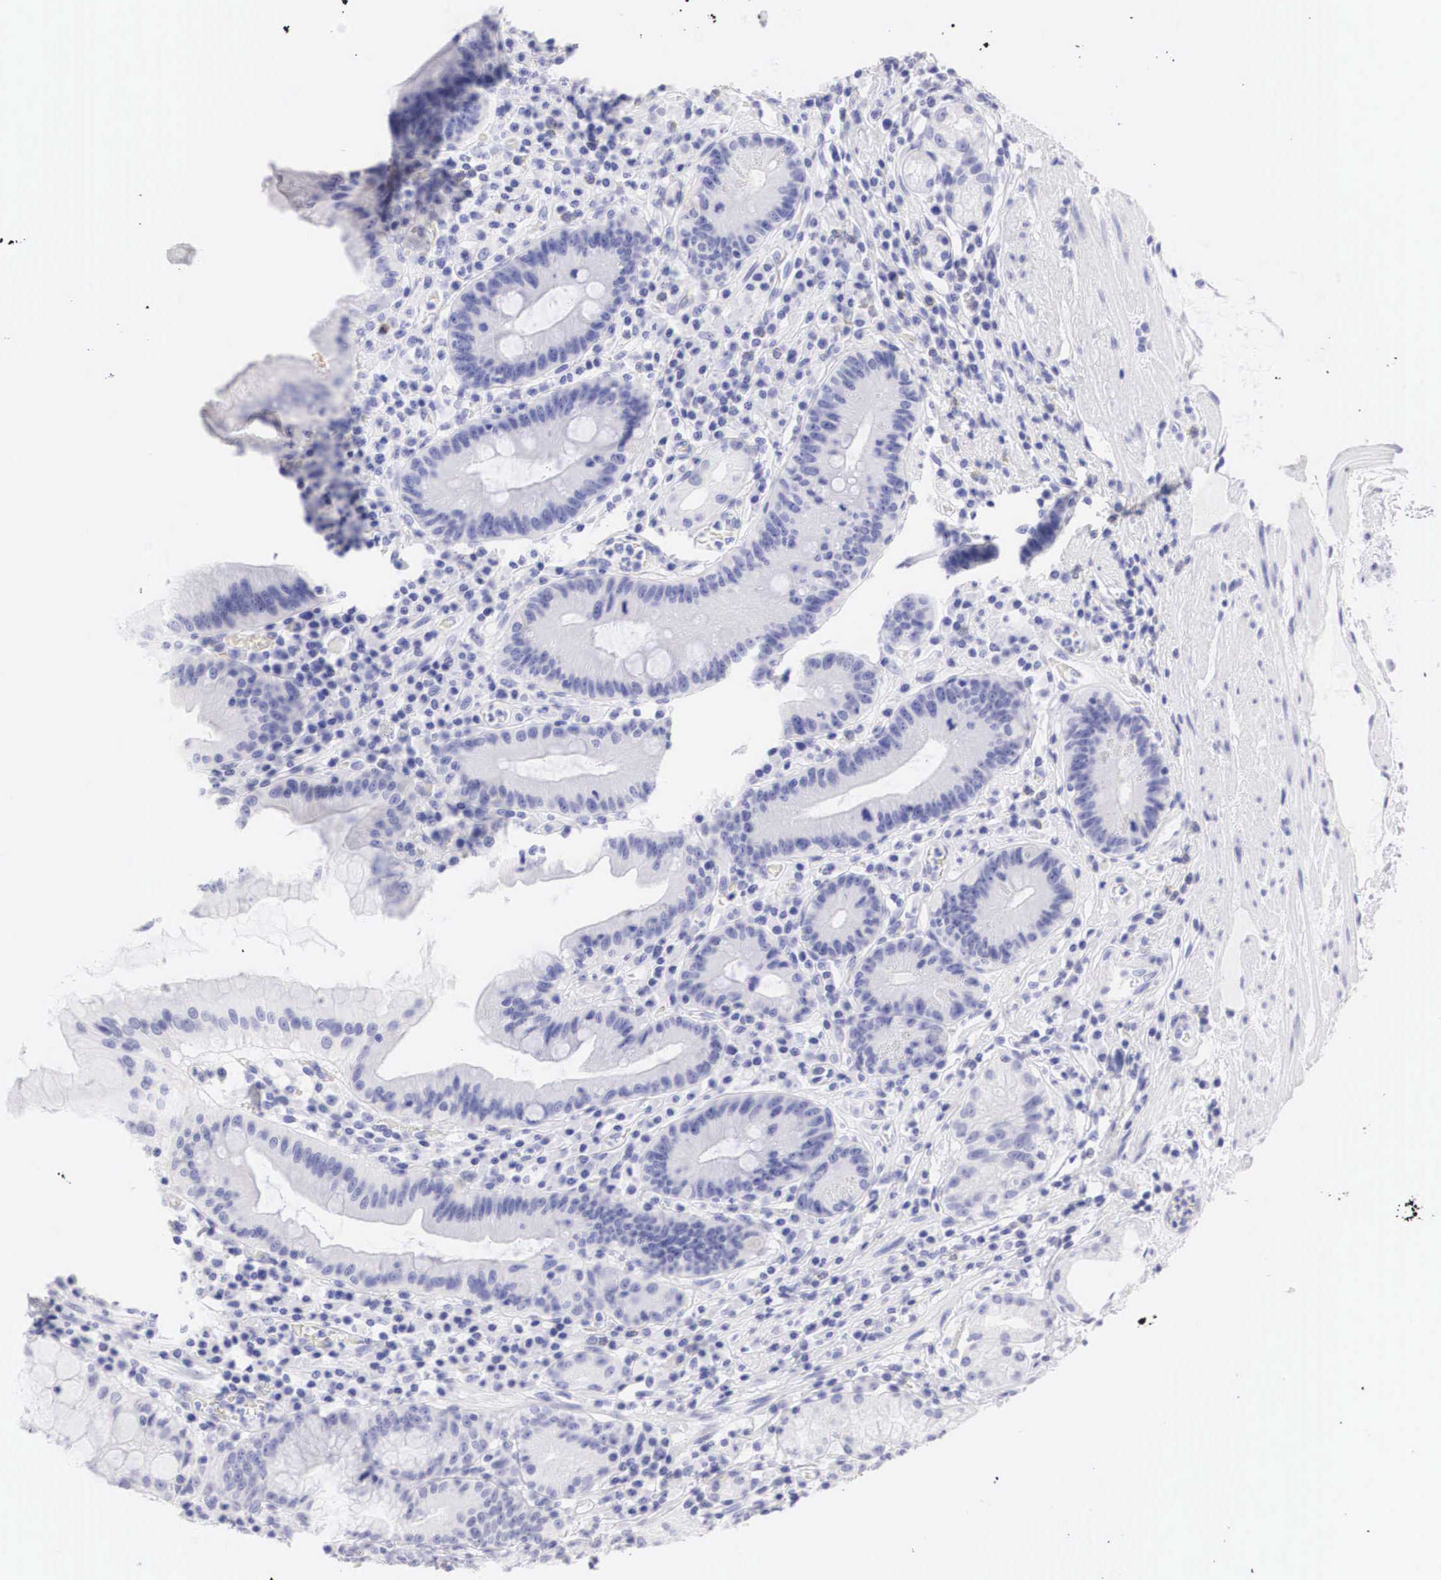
{"staining": {"intensity": "negative", "quantity": "none", "location": "none"}, "tissue": "stomach", "cell_type": "Glandular cells", "image_type": "normal", "snomed": [{"axis": "morphology", "description": "Normal tissue, NOS"}, {"axis": "topography", "description": "Stomach, lower"}], "caption": "DAB (3,3'-diaminobenzidine) immunohistochemical staining of unremarkable stomach exhibits no significant positivity in glandular cells.", "gene": "TYR", "patient": {"sex": "male", "age": 58}}